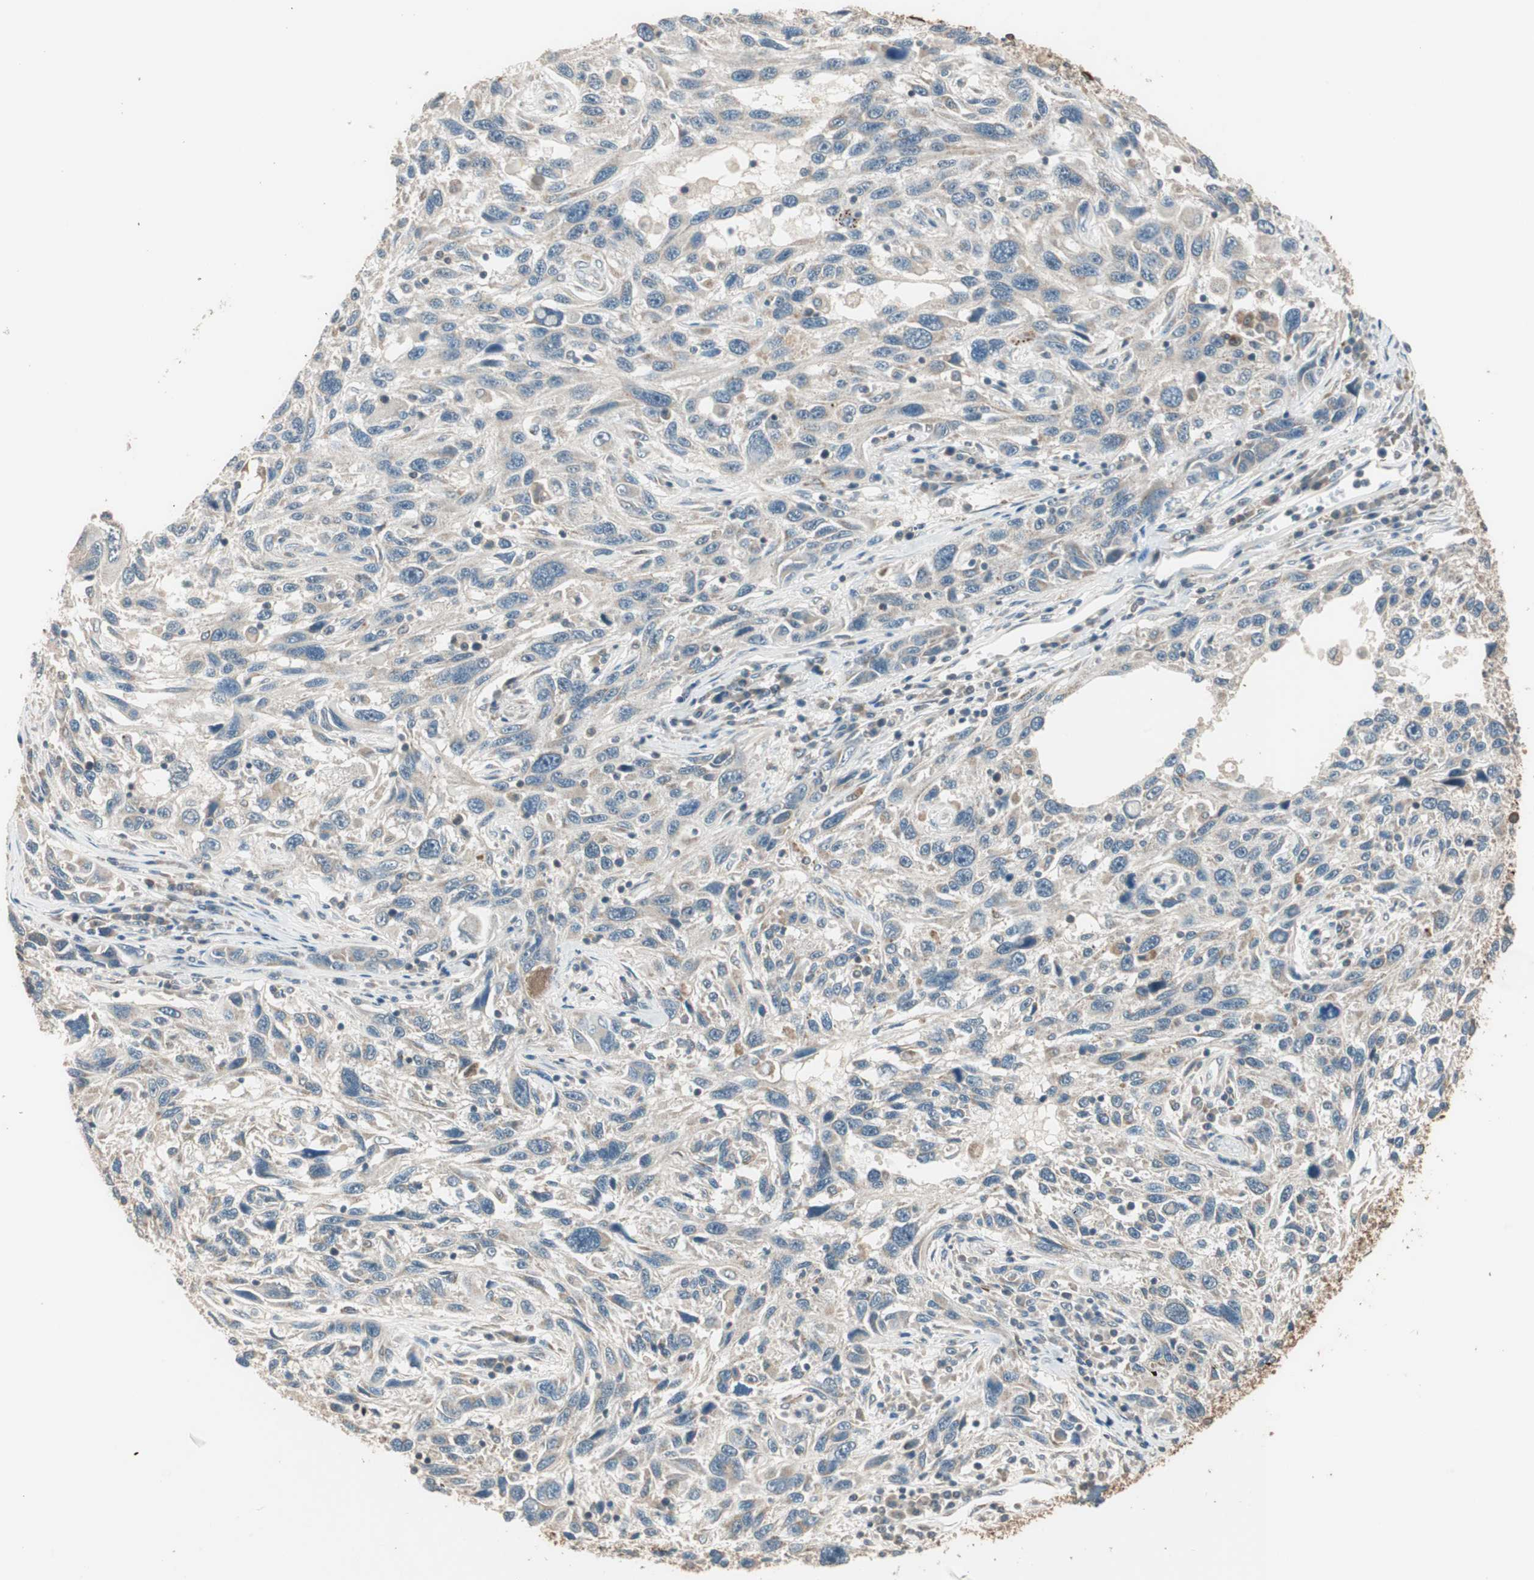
{"staining": {"intensity": "negative", "quantity": "none", "location": "none"}, "tissue": "melanoma", "cell_type": "Tumor cells", "image_type": "cancer", "snomed": [{"axis": "morphology", "description": "Malignant melanoma, NOS"}, {"axis": "topography", "description": "Skin"}], "caption": "Human malignant melanoma stained for a protein using immunohistochemistry (IHC) reveals no positivity in tumor cells.", "gene": "TRIM21", "patient": {"sex": "male", "age": 53}}